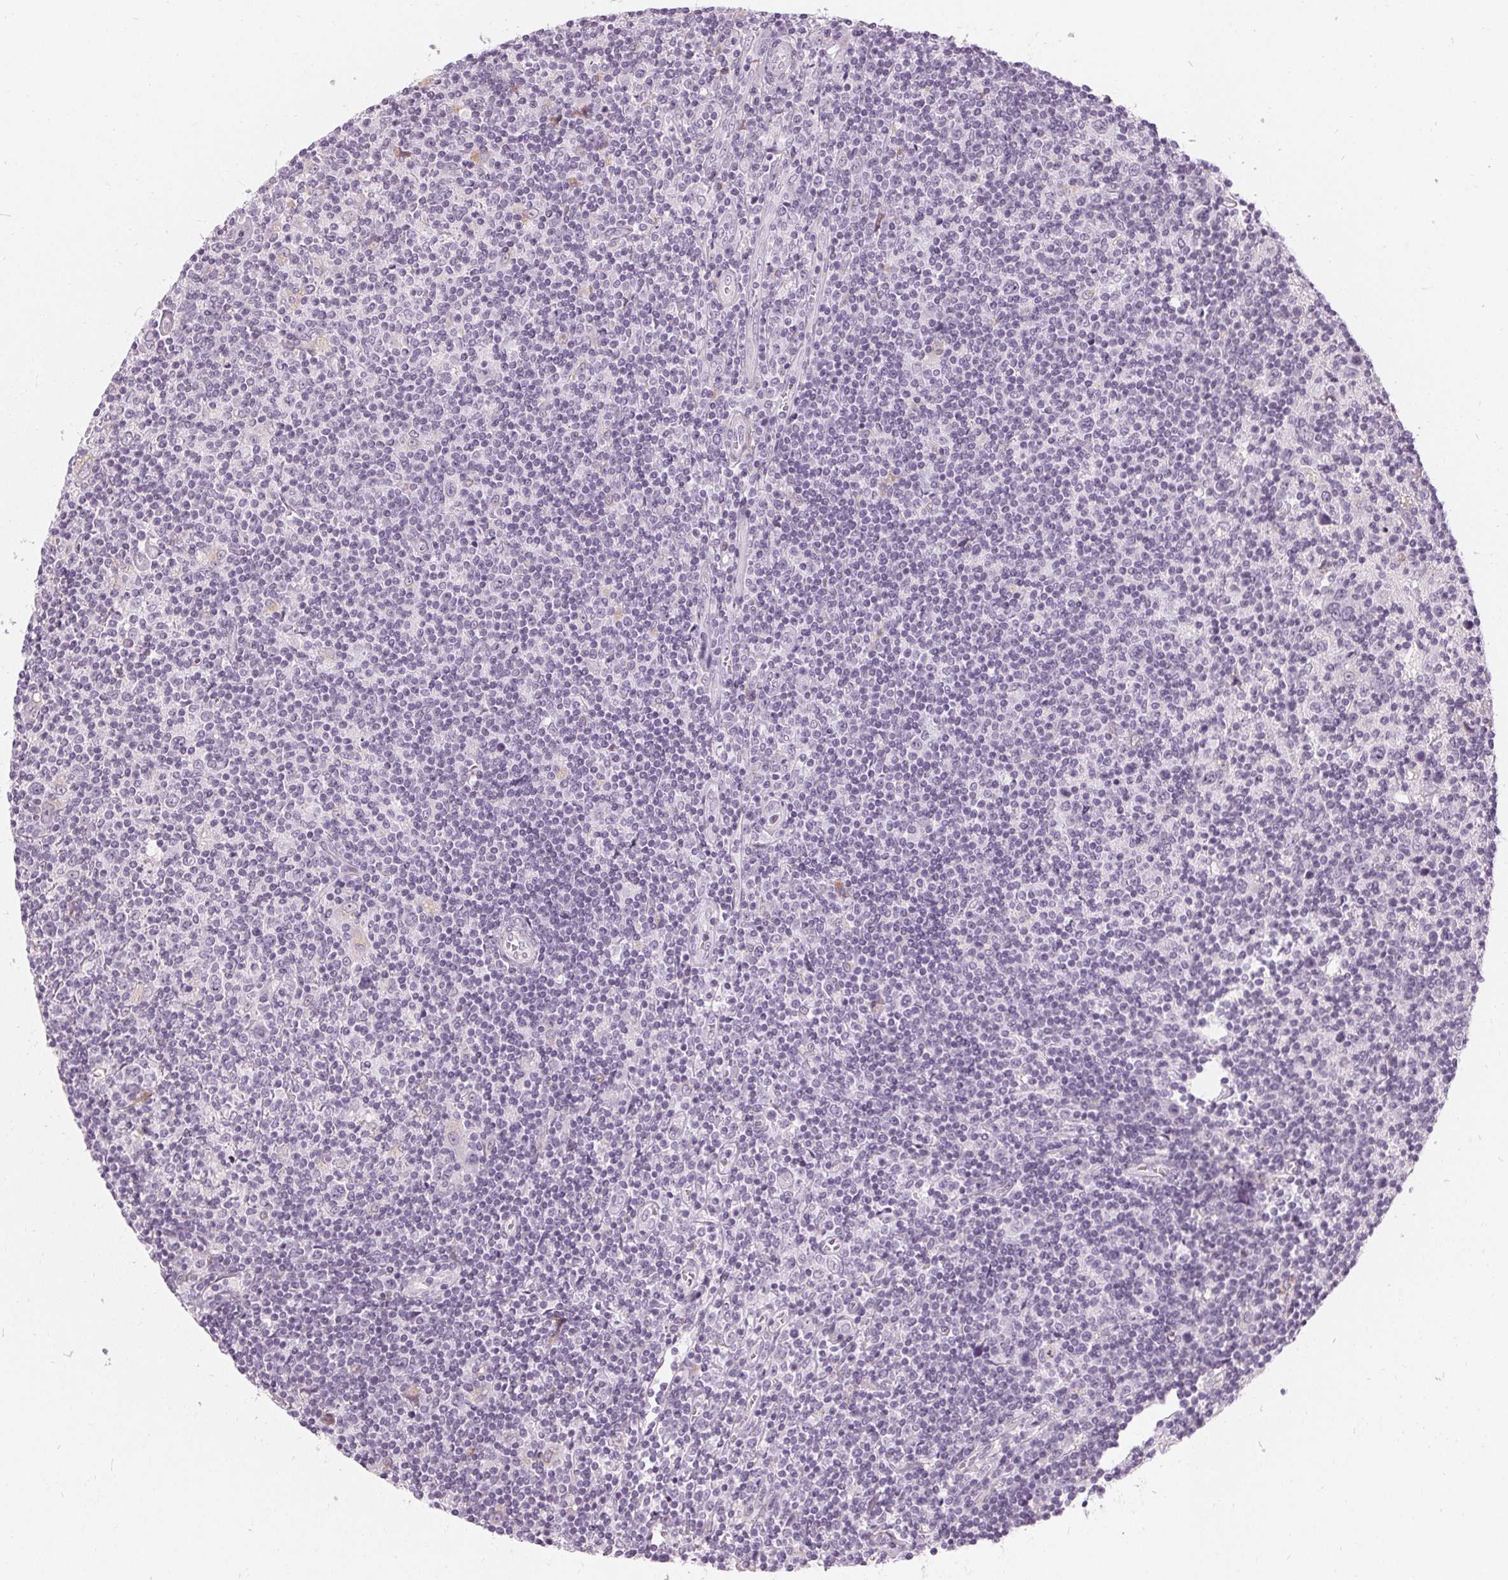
{"staining": {"intensity": "negative", "quantity": "none", "location": "none"}, "tissue": "lymphoma", "cell_type": "Tumor cells", "image_type": "cancer", "snomed": [{"axis": "morphology", "description": "Hodgkin's disease, NOS"}, {"axis": "topography", "description": "Lymph node"}], "caption": "An immunohistochemistry histopathology image of Hodgkin's disease is shown. There is no staining in tumor cells of Hodgkin's disease.", "gene": "HOPX", "patient": {"sex": "male", "age": 40}}